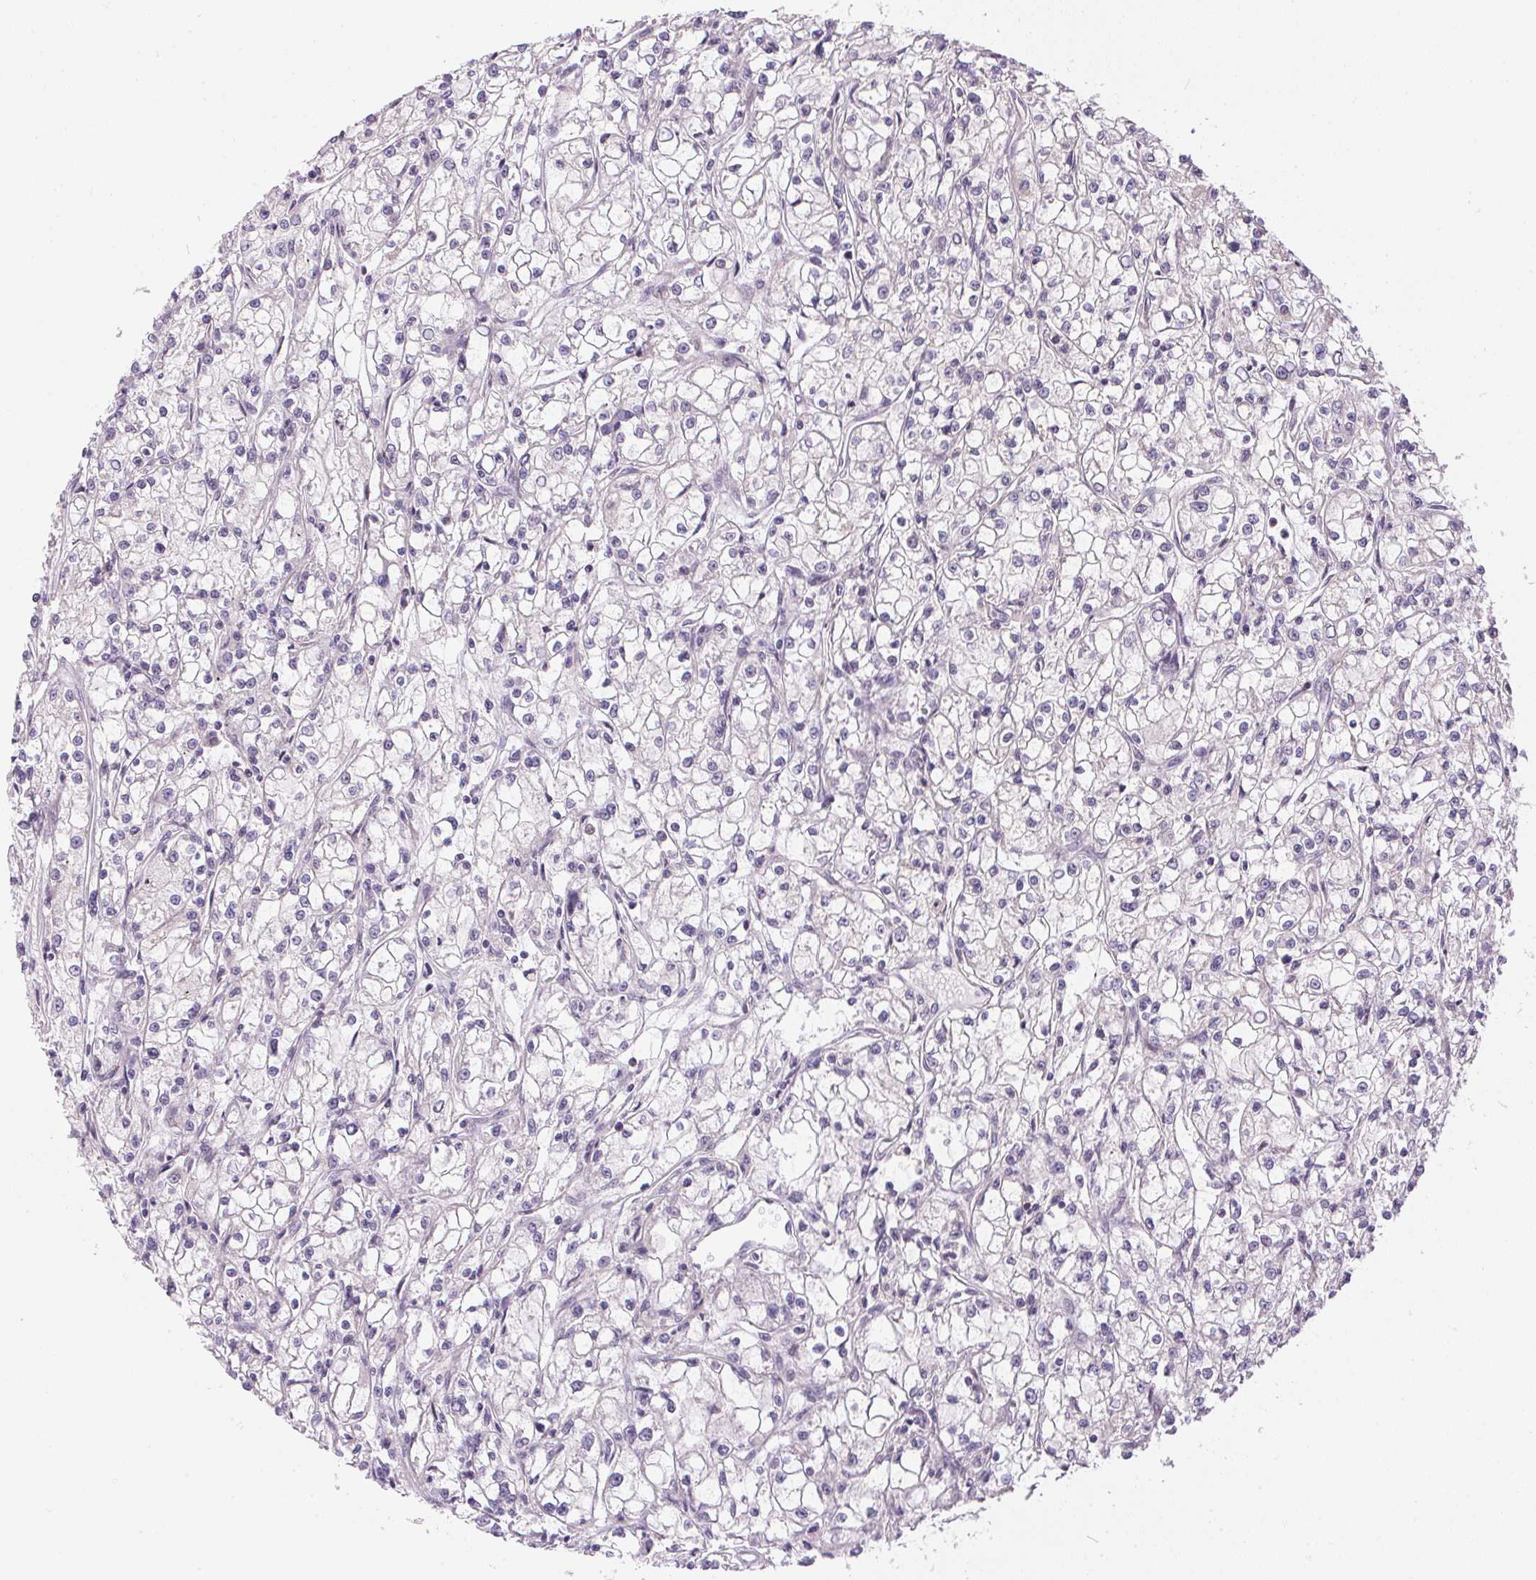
{"staining": {"intensity": "negative", "quantity": "none", "location": "none"}, "tissue": "renal cancer", "cell_type": "Tumor cells", "image_type": "cancer", "snomed": [{"axis": "morphology", "description": "Adenocarcinoma, NOS"}, {"axis": "topography", "description": "Kidney"}], "caption": "Tumor cells show no significant protein positivity in renal cancer (adenocarcinoma).", "gene": "UNC13B", "patient": {"sex": "female", "age": 59}}